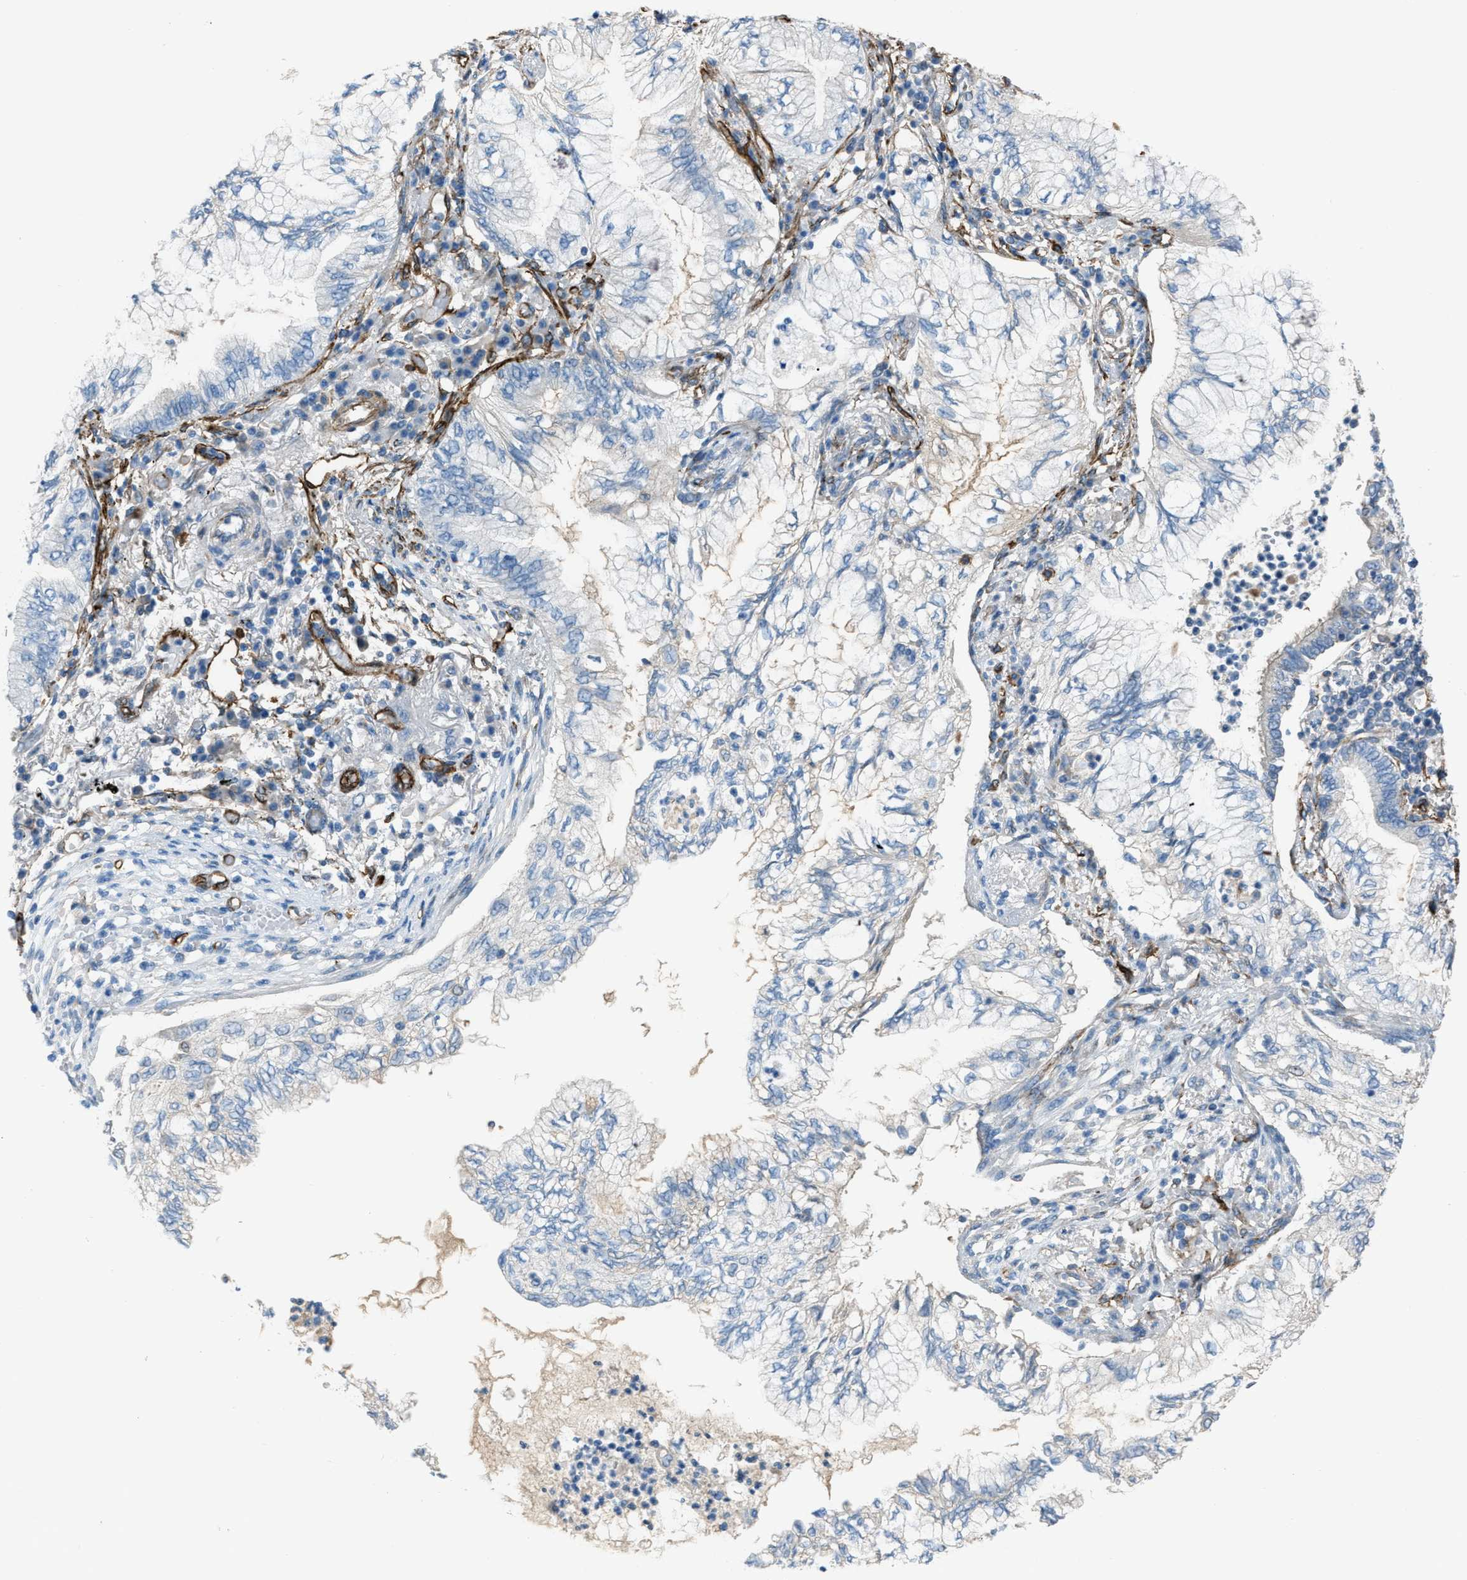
{"staining": {"intensity": "negative", "quantity": "none", "location": "none"}, "tissue": "lung cancer", "cell_type": "Tumor cells", "image_type": "cancer", "snomed": [{"axis": "morphology", "description": "Normal tissue, NOS"}, {"axis": "morphology", "description": "Adenocarcinoma, NOS"}, {"axis": "topography", "description": "Bronchus"}, {"axis": "topography", "description": "Lung"}], "caption": "DAB (3,3'-diaminobenzidine) immunohistochemical staining of human lung cancer (adenocarcinoma) displays no significant positivity in tumor cells. The staining was performed using DAB (3,3'-diaminobenzidine) to visualize the protein expression in brown, while the nuclei were stained in blue with hematoxylin (Magnification: 20x).", "gene": "SLC22A15", "patient": {"sex": "female", "age": 70}}